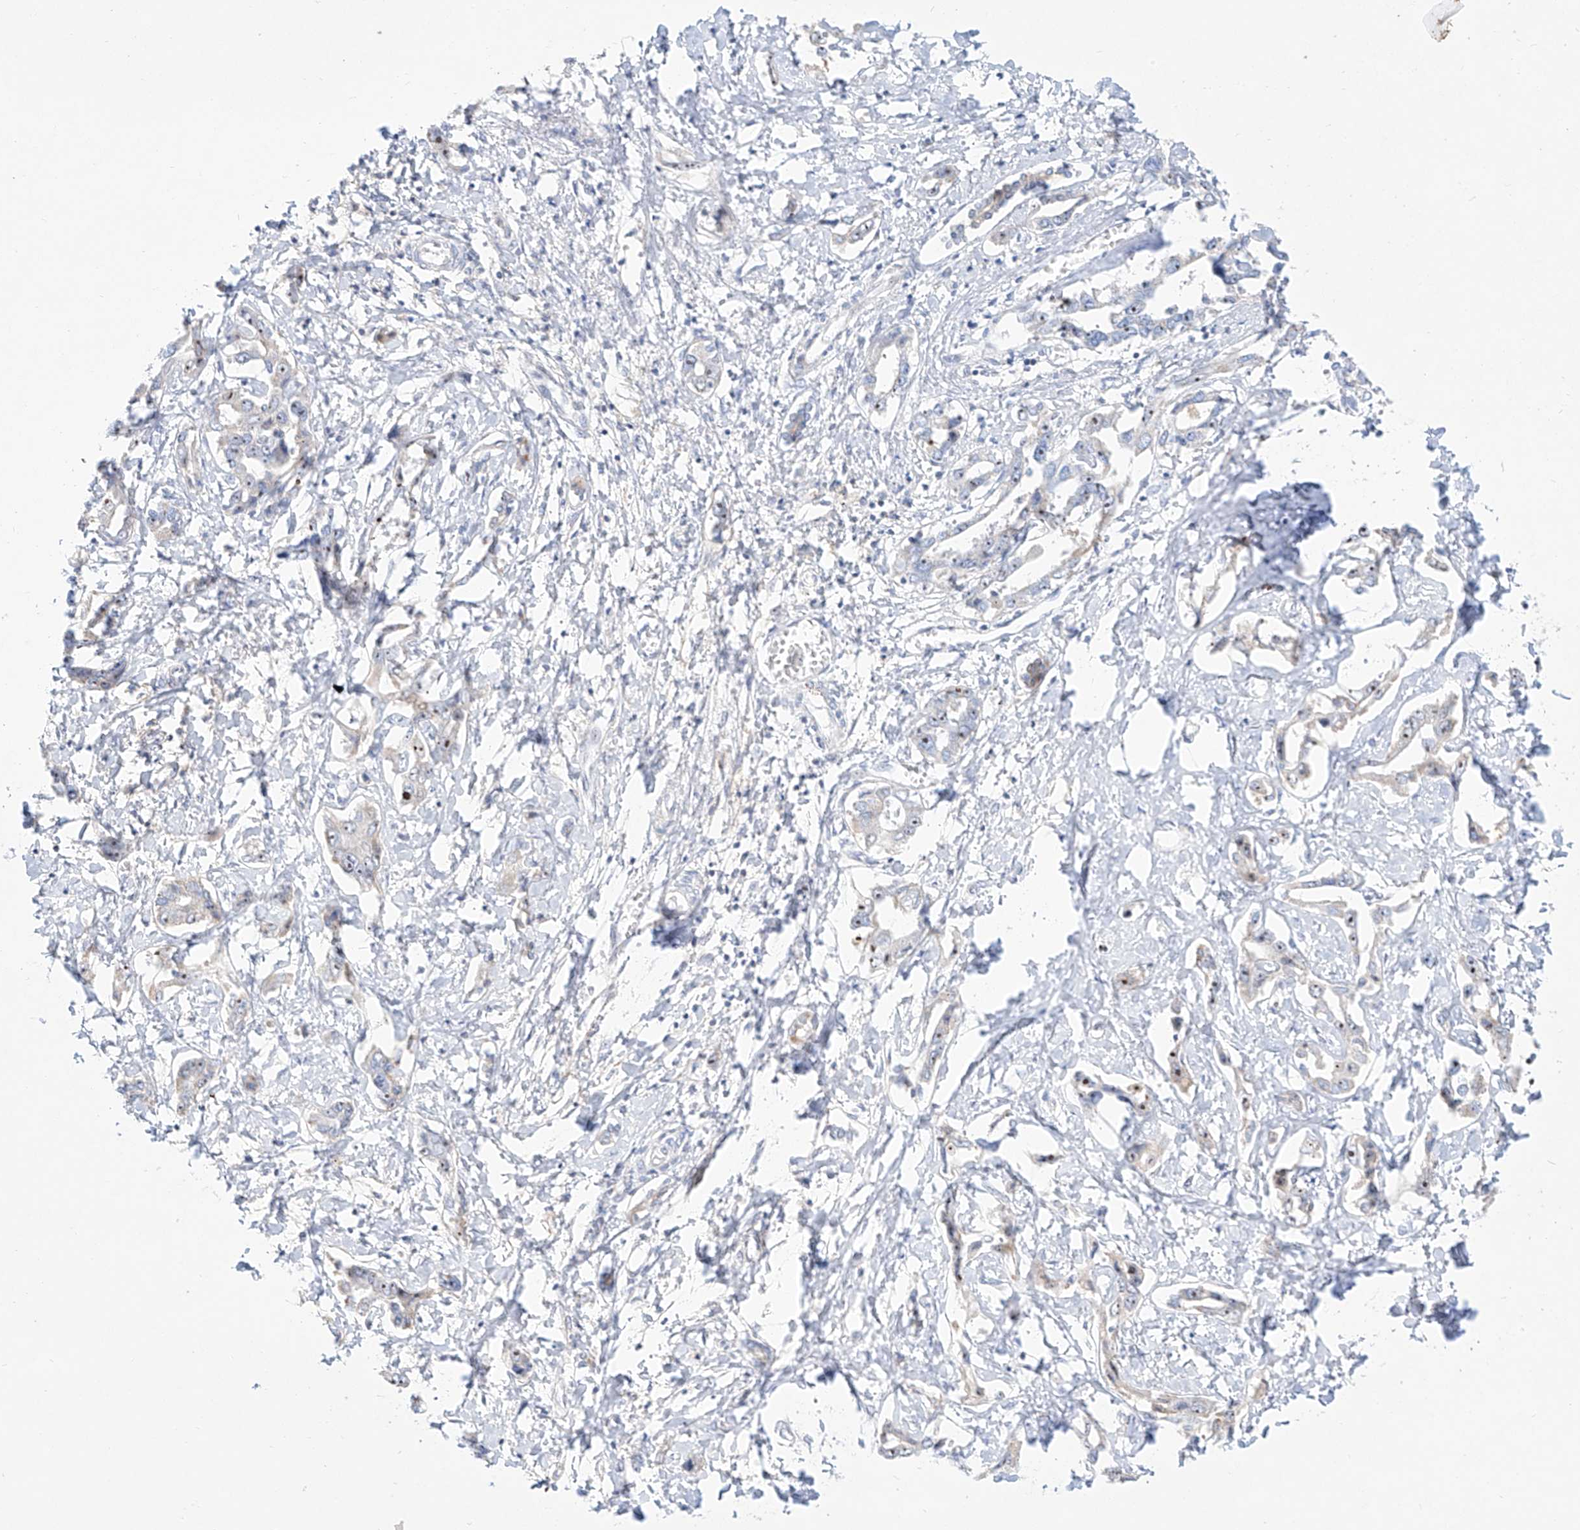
{"staining": {"intensity": "moderate", "quantity": "<25%", "location": "nuclear"}, "tissue": "liver cancer", "cell_type": "Tumor cells", "image_type": "cancer", "snomed": [{"axis": "morphology", "description": "Cholangiocarcinoma"}, {"axis": "topography", "description": "Liver"}], "caption": "Cholangiocarcinoma (liver) stained with DAB (3,3'-diaminobenzidine) immunohistochemistry reveals low levels of moderate nuclear positivity in approximately <25% of tumor cells.", "gene": "SNU13", "patient": {"sex": "male", "age": 59}}